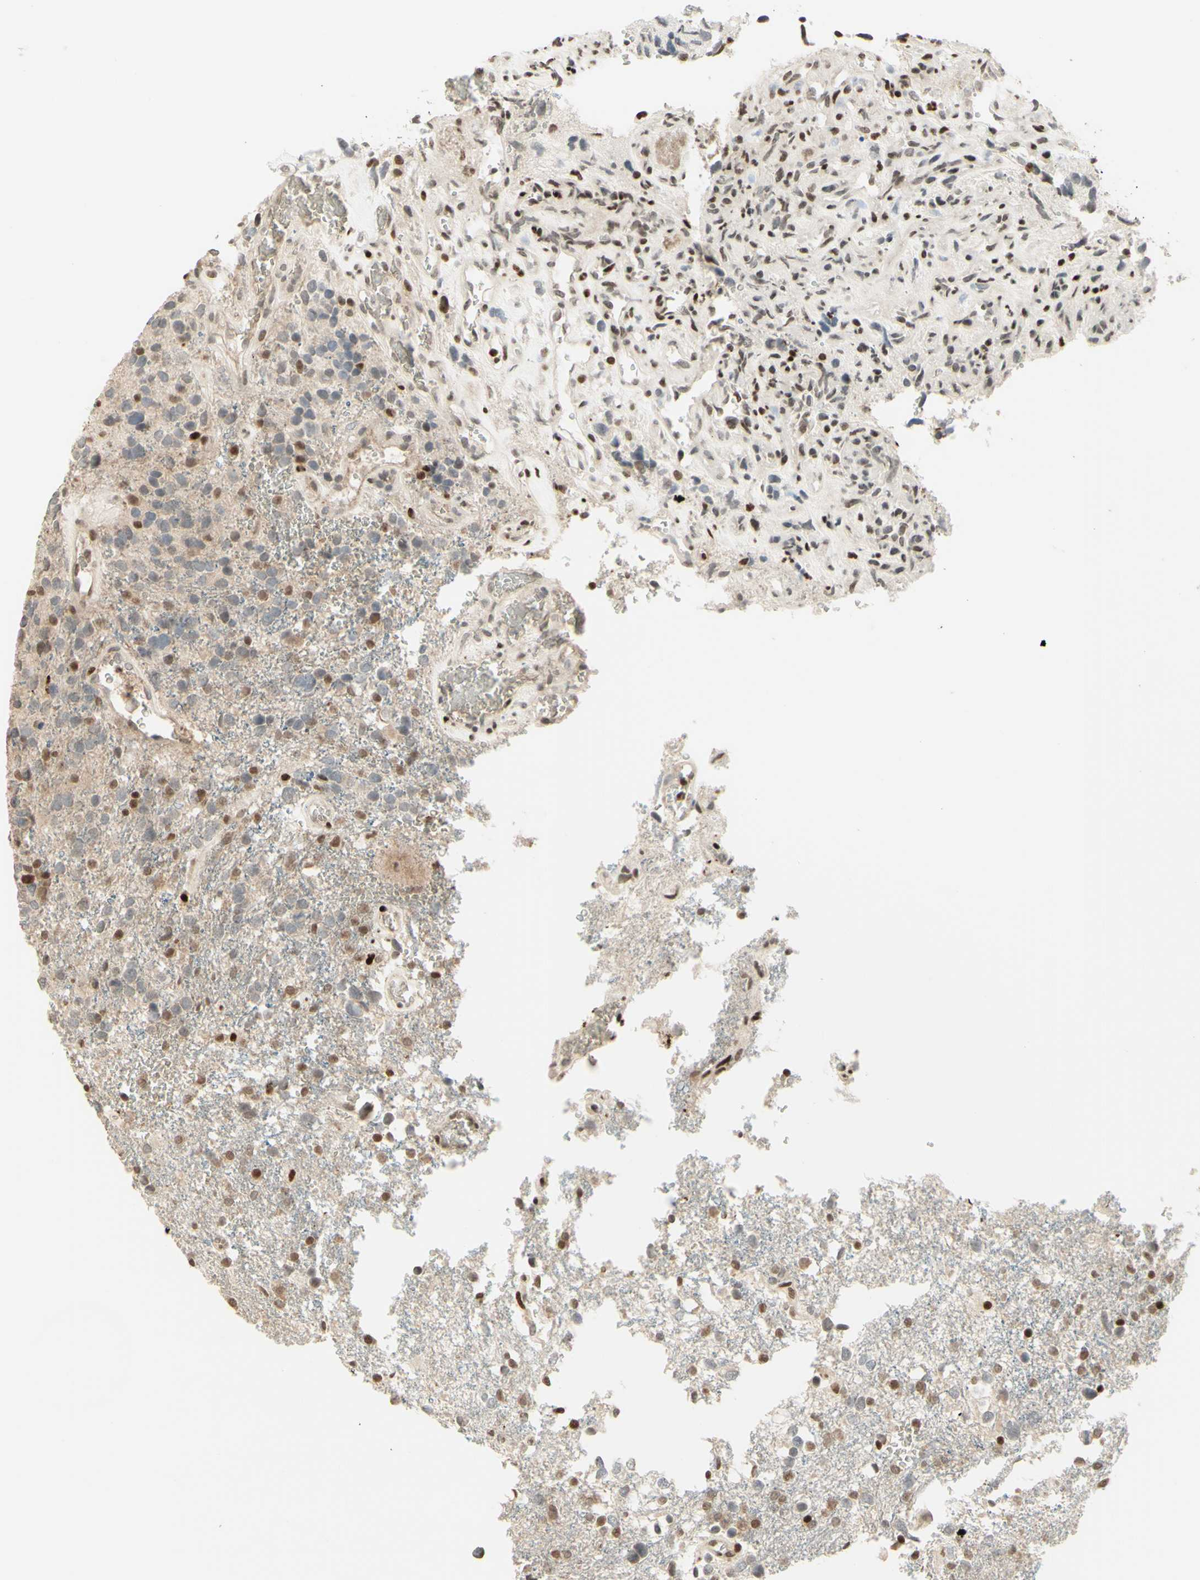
{"staining": {"intensity": "moderate", "quantity": "25%-75%", "location": "nuclear"}, "tissue": "glioma", "cell_type": "Tumor cells", "image_type": "cancer", "snomed": [{"axis": "morphology", "description": "Glioma, malignant, High grade"}, {"axis": "topography", "description": "Brain"}], "caption": "Immunohistochemistry staining of high-grade glioma (malignant), which exhibits medium levels of moderate nuclear expression in approximately 25%-75% of tumor cells indicating moderate nuclear protein expression. The staining was performed using DAB (brown) for protein detection and nuclei were counterstained in hematoxylin (blue).", "gene": "CDKL5", "patient": {"sex": "female", "age": 58}}